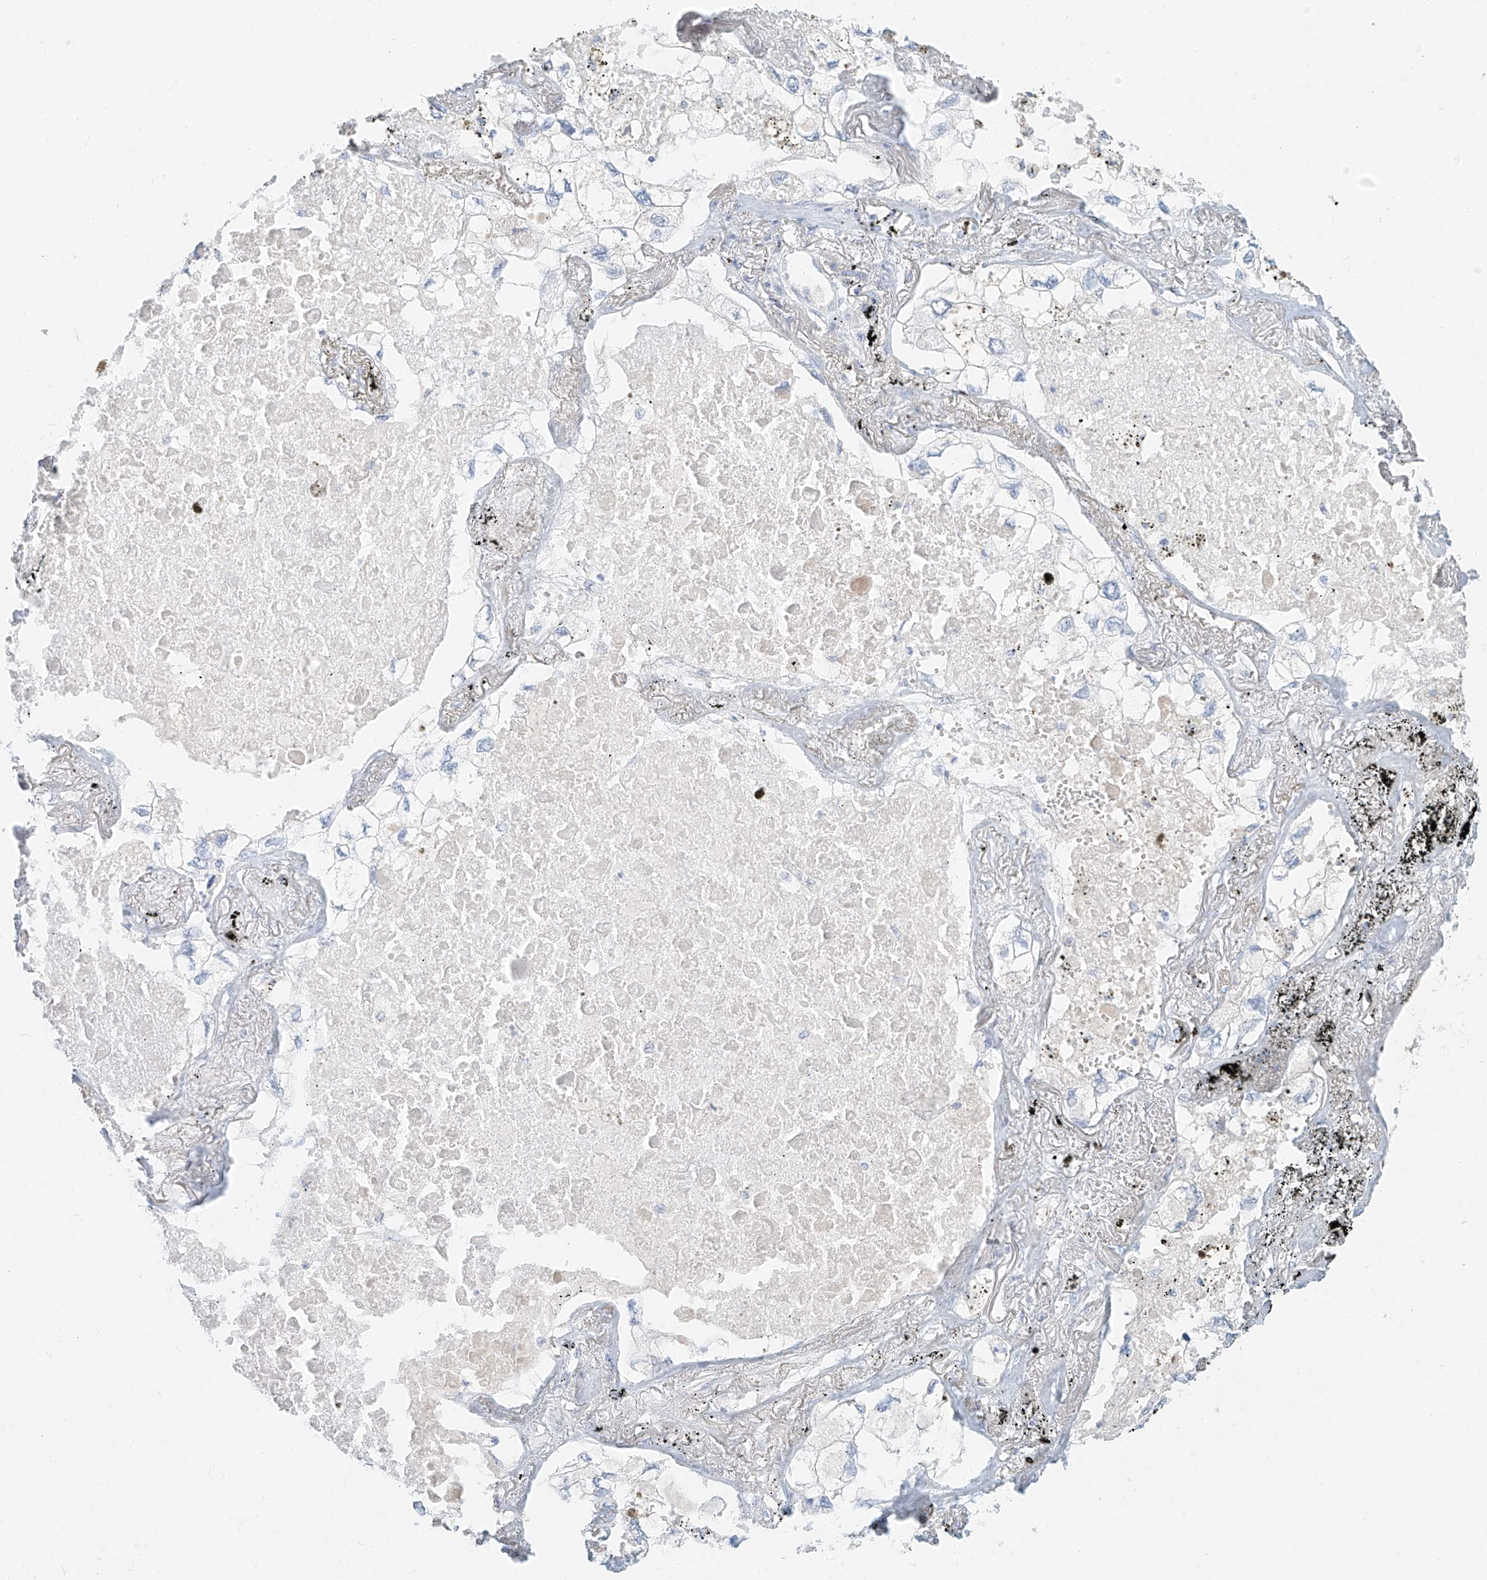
{"staining": {"intensity": "negative", "quantity": "none", "location": "none"}, "tissue": "lung cancer", "cell_type": "Tumor cells", "image_type": "cancer", "snomed": [{"axis": "morphology", "description": "Adenocarcinoma, NOS"}, {"axis": "topography", "description": "Lung"}], "caption": "The IHC histopathology image has no significant staining in tumor cells of lung cancer (adenocarcinoma) tissue. The staining was performed using DAB (3,3'-diaminobenzidine) to visualize the protein expression in brown, while the nuclei were stained in blue with hematoxylin (Magnification: 20x).", "gene": "PGC", "patient": {"sex": "male", "age": 65}}